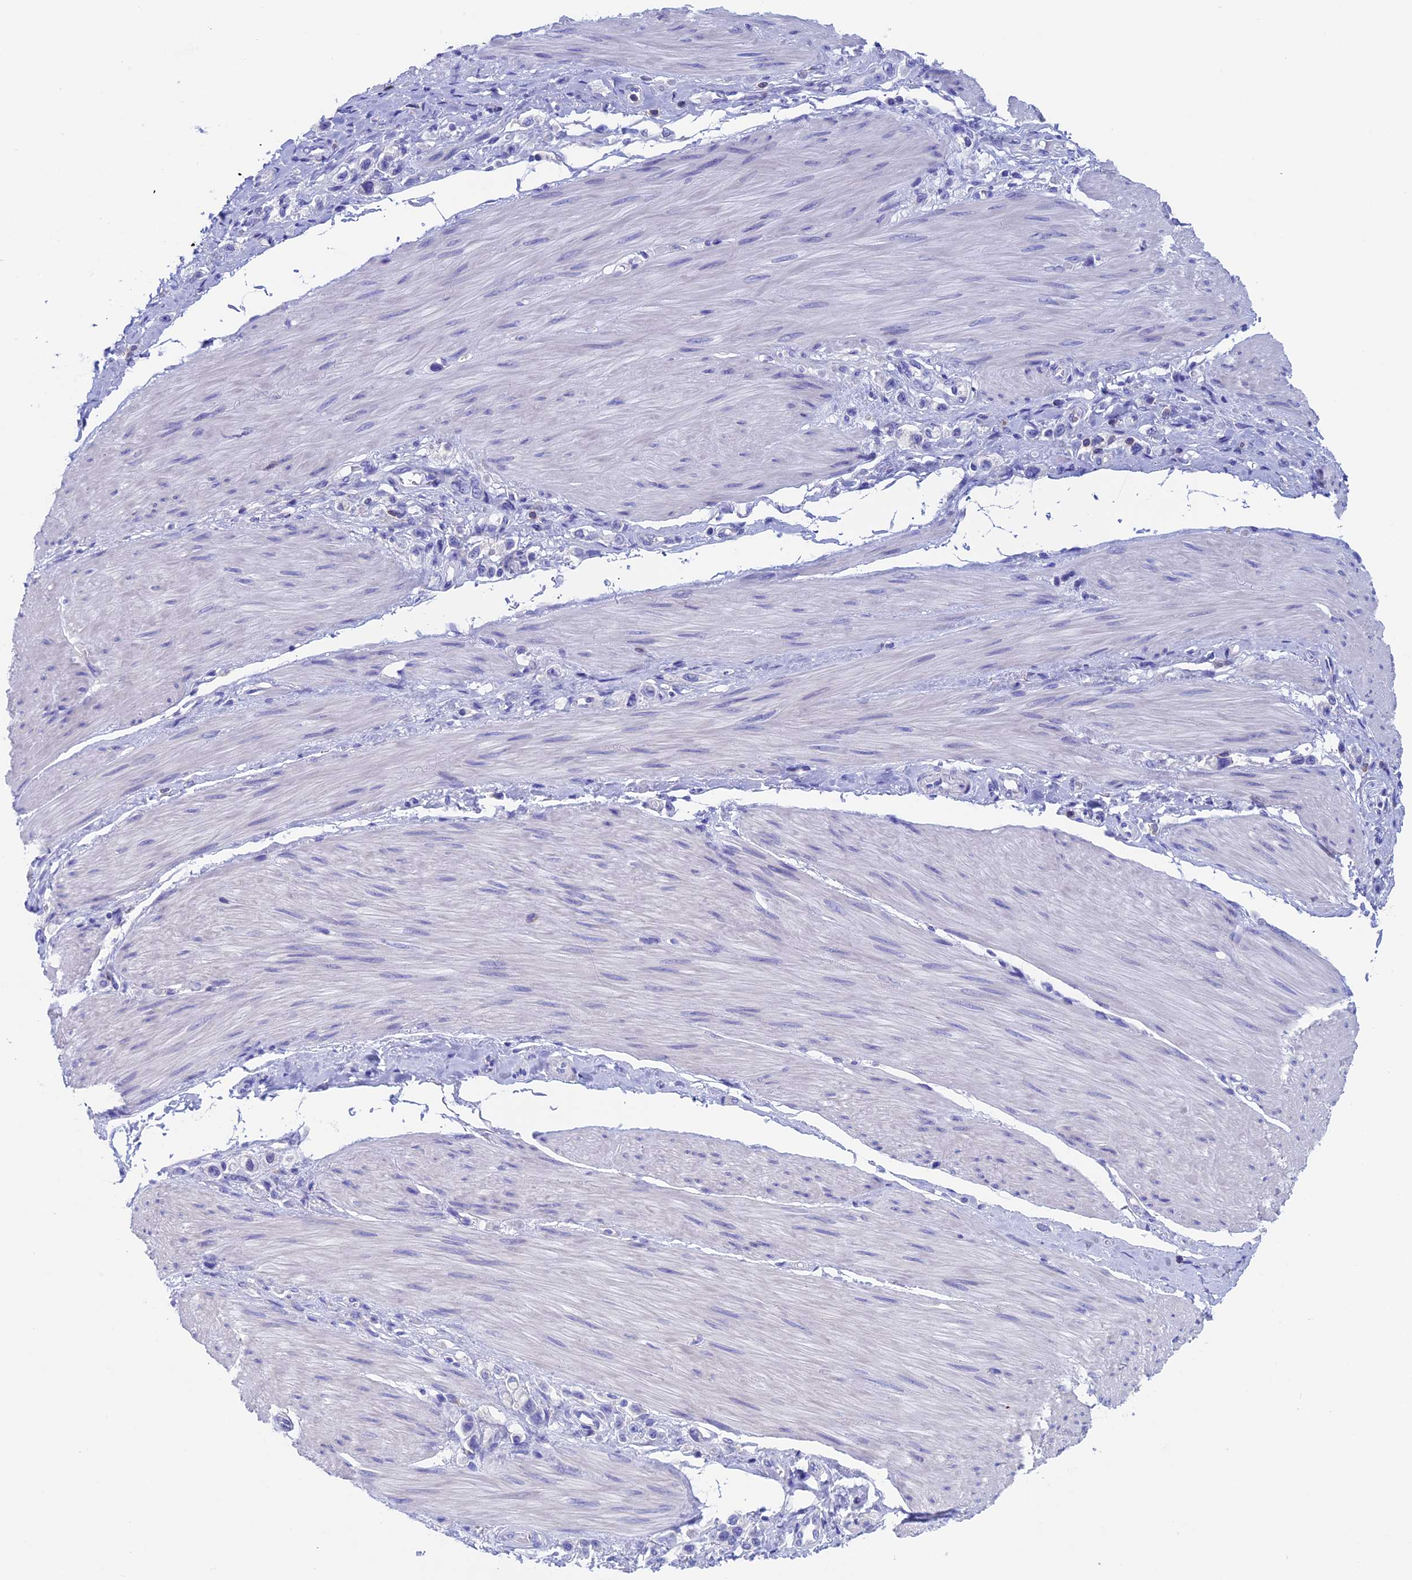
{"staining": {"intensity": "negative", "quantity": "none", "location": "none"}, "tissue": "stomach cancer", "cell_type": "Tumor cells", "image_type": "cancer", "snomed": [{"axis": "morphology", "description": "Adenocarcinoma, NOS"}, {"axis": "topography", "description": "Stomach"}], "caption": "Tumor cells show no significant expression in adenocarcinoma (stomach).", "gene": "SEPTIN1", "patient": {"sex": "female", "age": 65}}